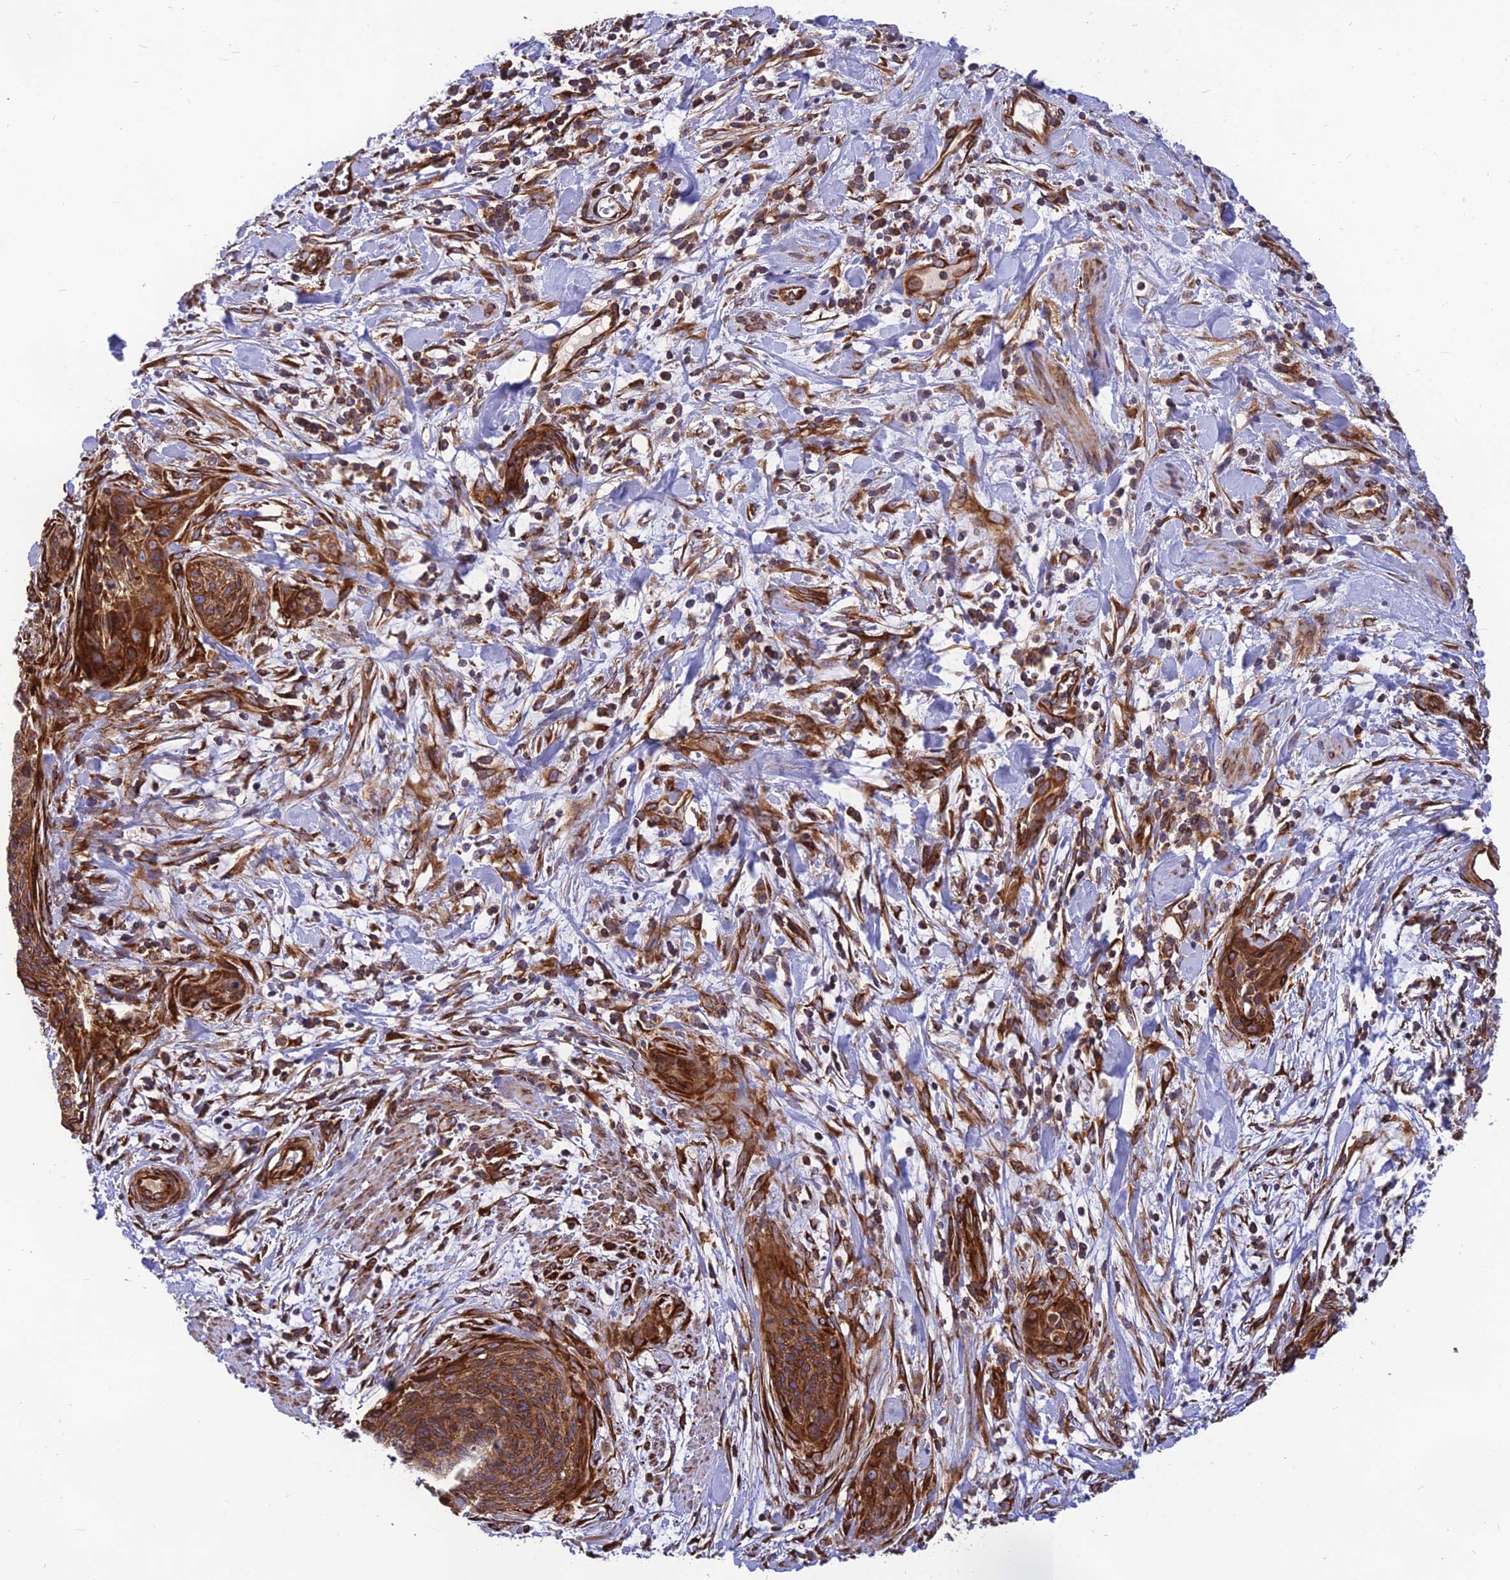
{"staining": {"intensity": "strong", "quantity": ">75%", "location": "cytoplasmic/membranous"}, "tissue": "cervical cancer", "cell_type": "Tumor cells", "image_type": "cancer", "snomed": [{"axis": "morphology", "description": "Squamous cell carcinoma, NOS"}, {"axis": "topography", "description": "Cervix"}], "caption": "Immunohistochemistry (IHC) histopathology image of neoplastic tissue: human cervical squamous cell carcinoma stained using IHC reveals high levels of strong protein expression localized specifically in the cytoplasmic/membranous of tumor cells, appearing as a cytoplasmic/membranous brown color.", "gene": "PTCD2", "patient": {"sex": "female", "age": 55}}